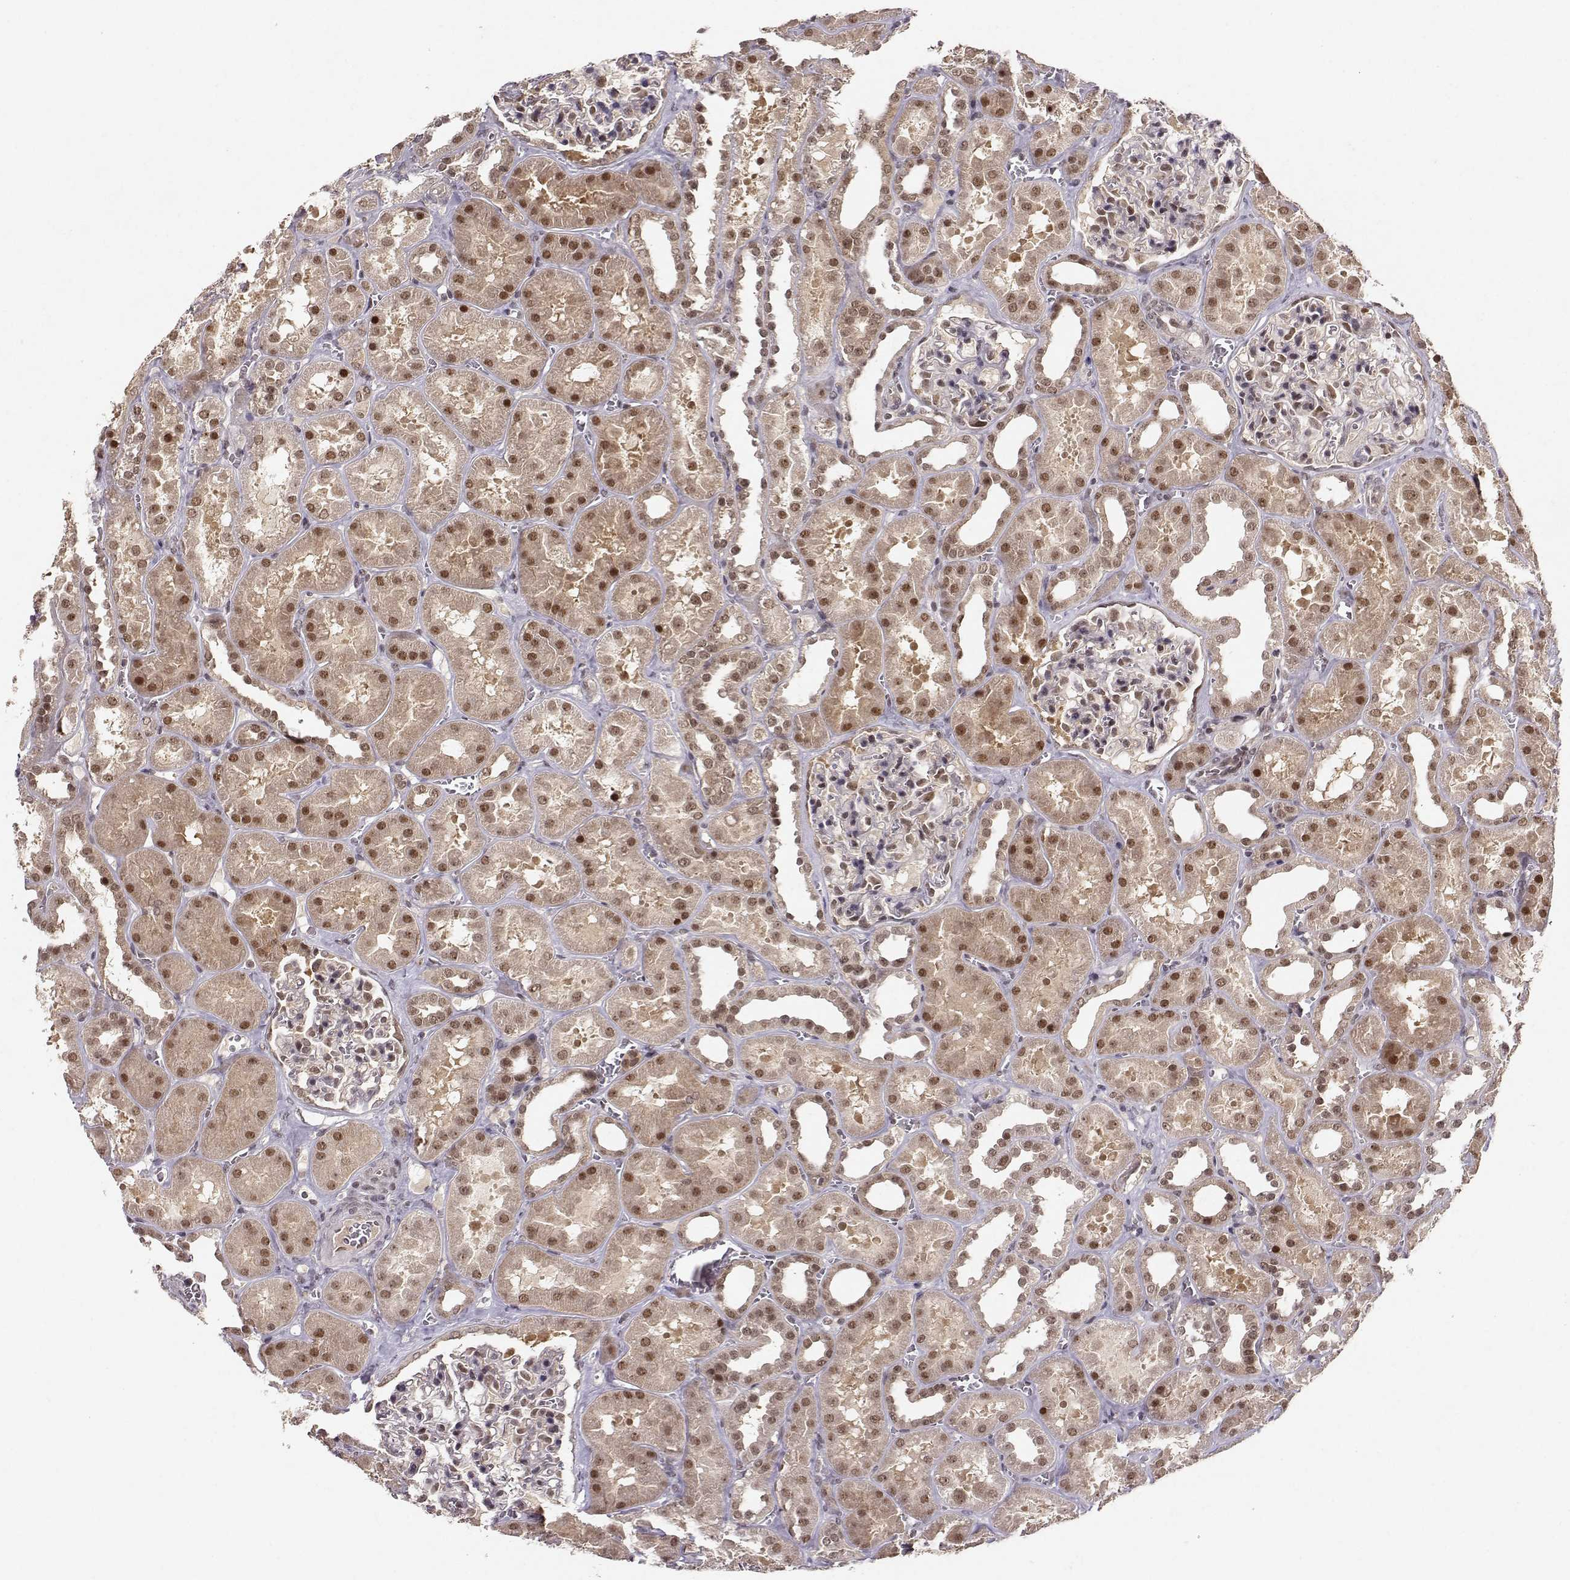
{"staining": {"intensity": "moderate", "quantity": "<25%", "location": "nuclear"}, "tissue": "kidney", "cell_type": "Cells in glomeruli", "image_type": "normal", "snomed": [{"axis": "morphology", "description": "Normal tissue, NOS"}, {"axis": "topography", "description": "Kidney"}], "caption": "Immunohistochemistry (DAB) staining of benign human kidney shows moderate nuclear protein positivity in approximately <25% of cells in glomeruli.", "gene": "CSNK2A1", "patient": {"sex": "female", "age": 41}}